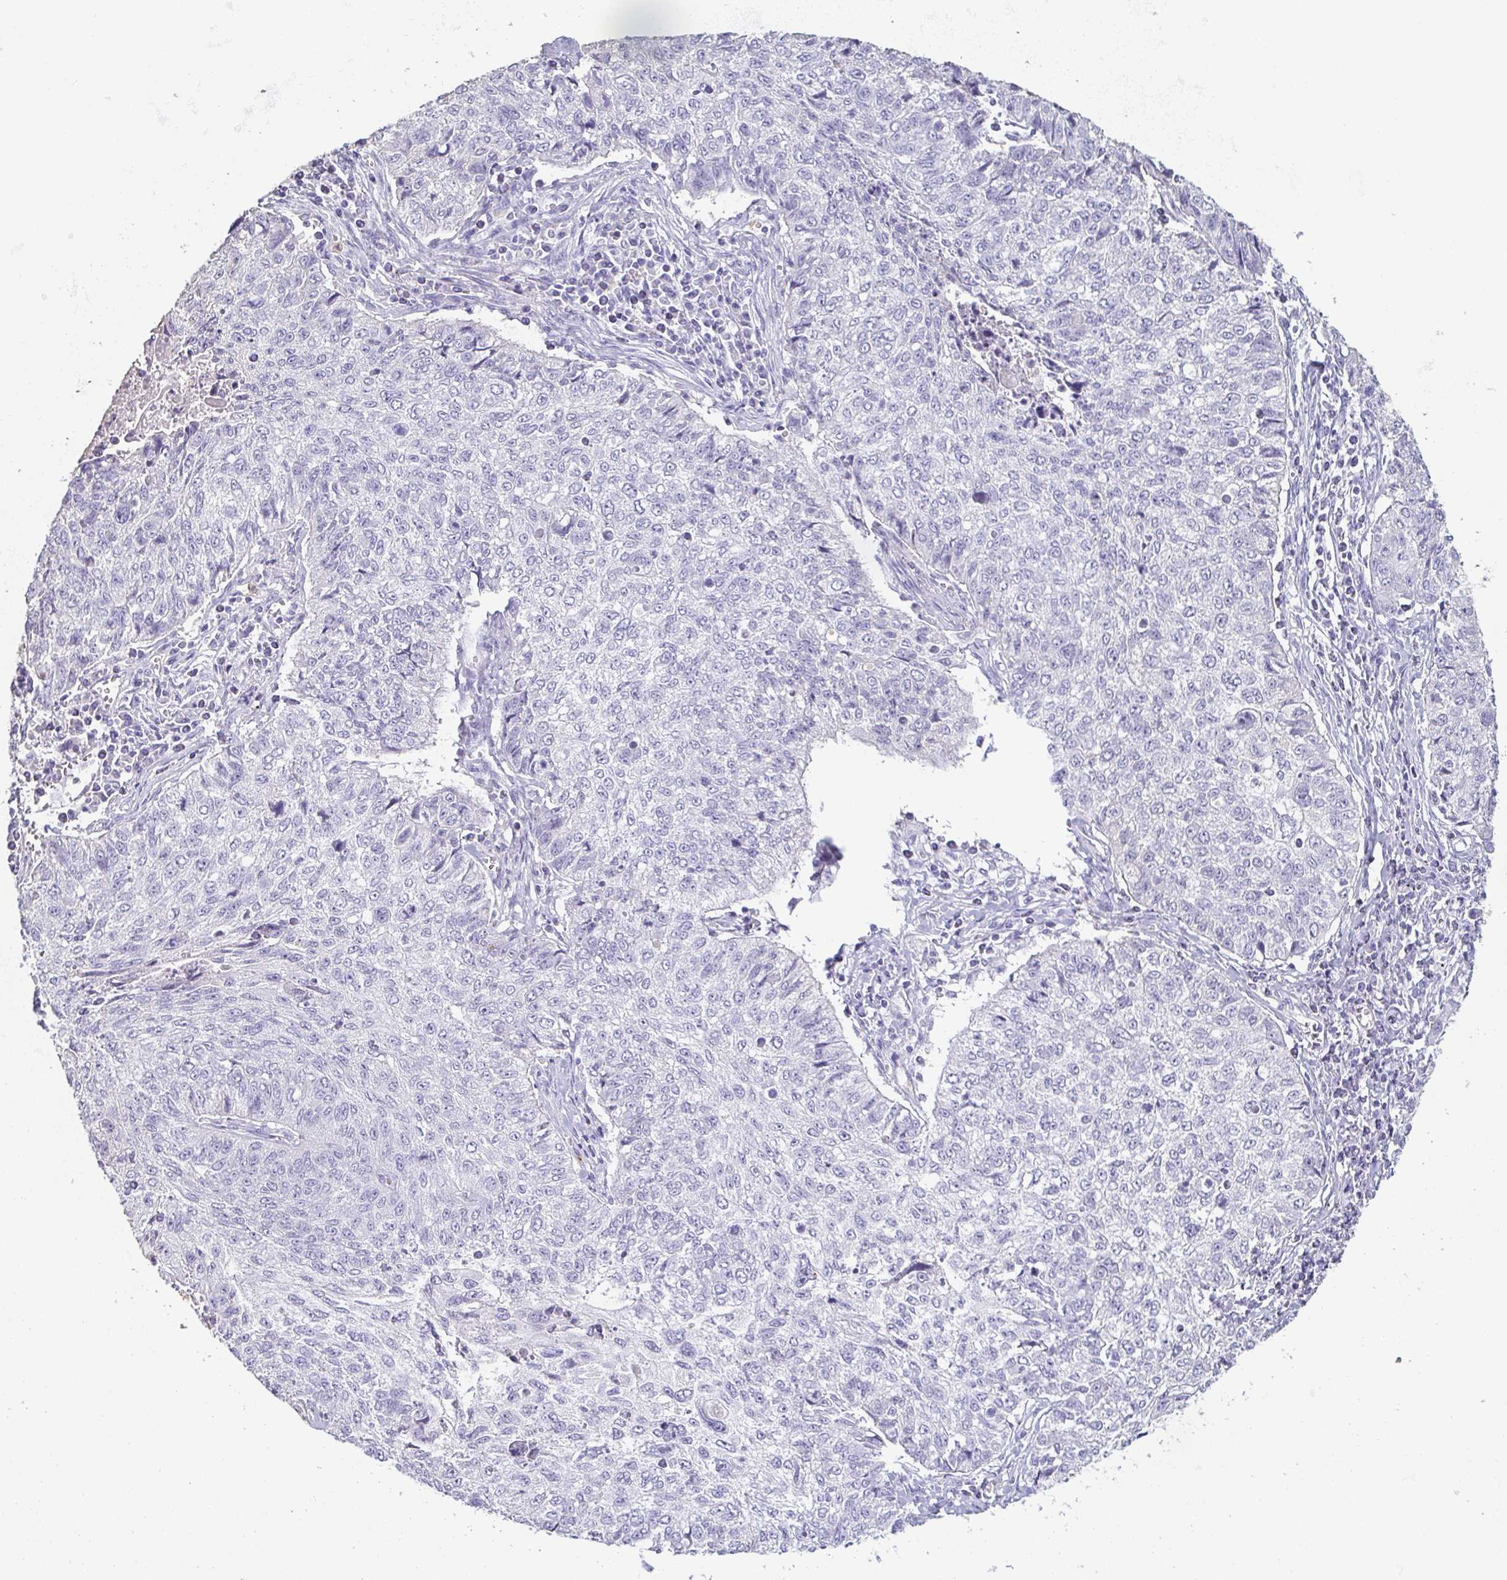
{"staining": {"intensity": "negative", "quantity": "none", "location": "none"}, "tissue": "lung cancer", "cell_type": "Tumor cells", "image_type": "cancer", "snomed": [{"axis": "morphology", "description": "Normal morphology"}, {"axis": "morphology", "description": "Aneuploidy"}, {"axis": "morphology", "description": "Squamous cell carcinoma, NOS"}, {"axis": "topography", "description": "Lymph node"}, {"axis": "topography", "description": "Lung"}], "caption": "There is no significant positivity in tumor cells of lung cancer. Nuclei are stained in blue.", "gene": "BPIFA2", "patient": {"sex": "female", "age": 76}}